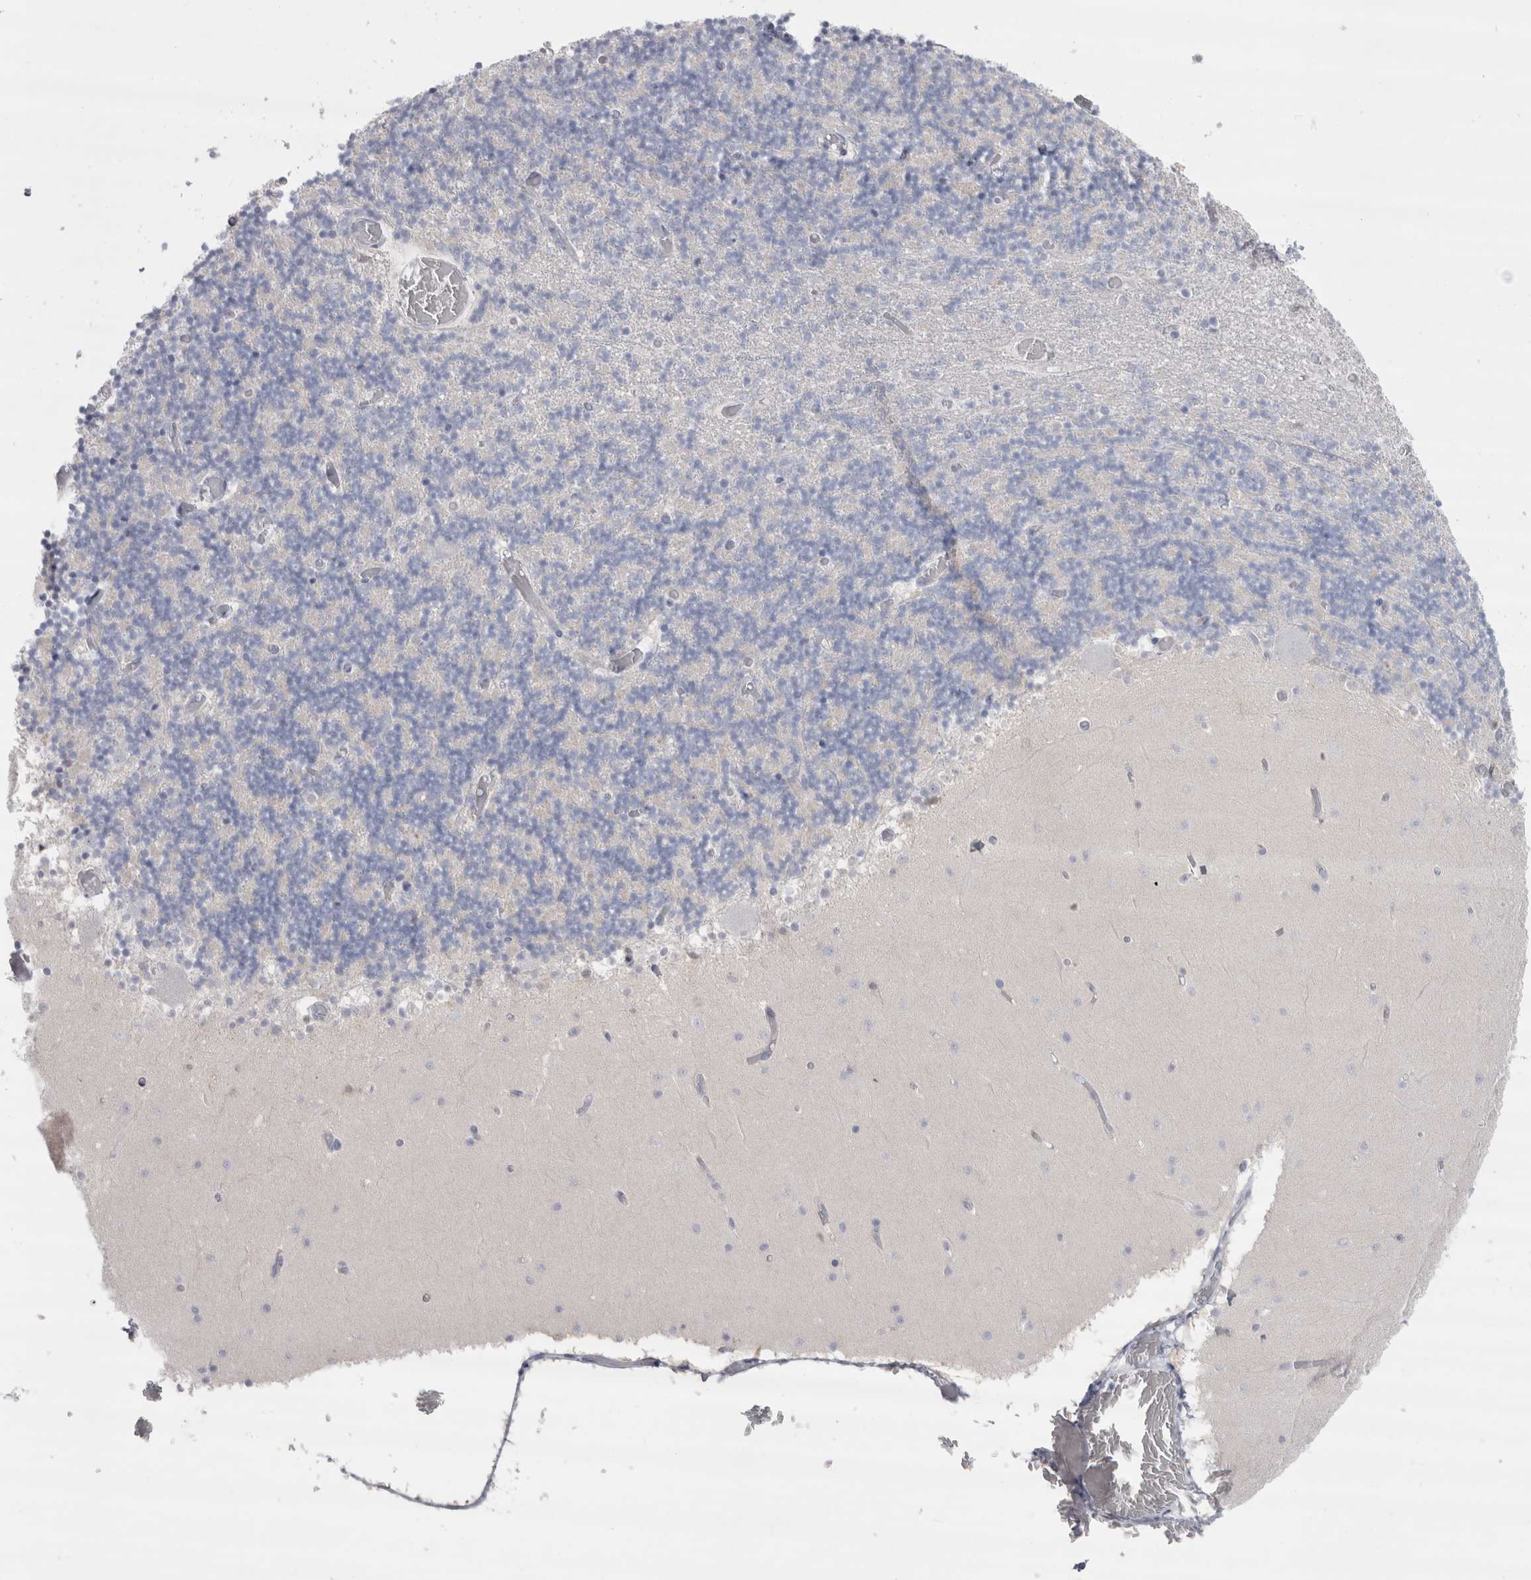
{"staining": {"intensity": "negative", "quantity": "none", "location": "none"}, "tissue": "cerebellum", "cell_type": "Cells in granular layer", "image_type": "normal", "snomed": [{"axis": "morphology", "description": "Normal tissue, NOS"}, {"axis": "topography", "description": "Cerebellum"}], "caption": "An immunohistochemistry image of unremarkable cerebellum is shown. There is no staining in cells in granular layer of cerebellum. The staining is performed using DAB brown chromogen with nuclei counter-stained in using hematoxylin.", "gene": "CDH17", "patient": {"sex": "female", "age": 28}}